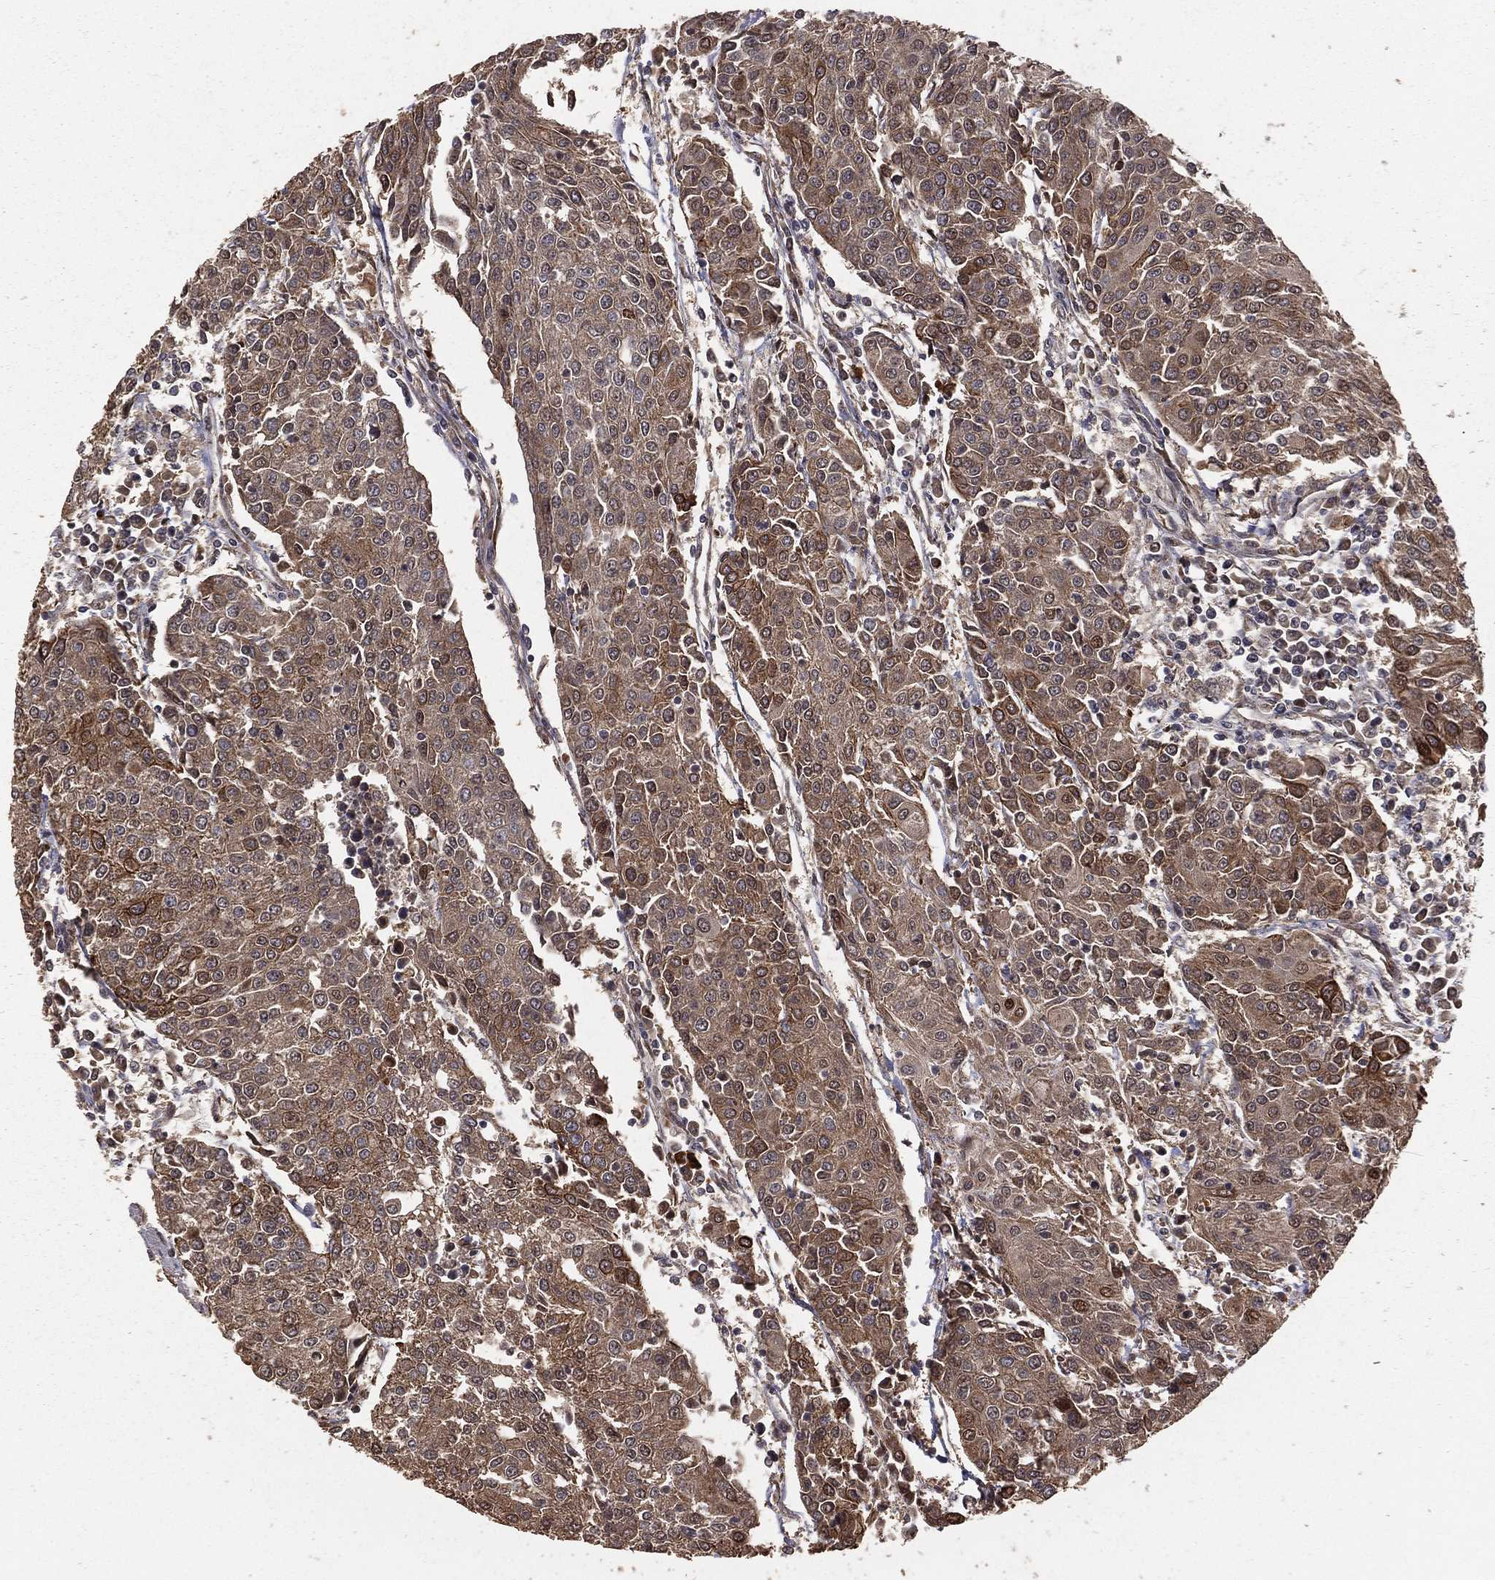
{"staining": {"intensity": "moderate", "quantity": "25%-75%", "location": "cytoplasmic/membranous"}, "tissue": "urothelial cancer", "cell_type": "Tumor cells", "image_type": "cancer", "snomed": [{"axis": "morphology", "description": "Urothelial carcinoma, High grade"}, {"axis": "topography", "description": "Urinary bladder"}], "caption": "Urothelial cancer stained with a brown dye displays moderate cytoplasmic/membranous positive staining in approximately 25%-75% of tumor cells.", "gene": "MAPK1", "patient": {"sex": "female", "age": 85}}